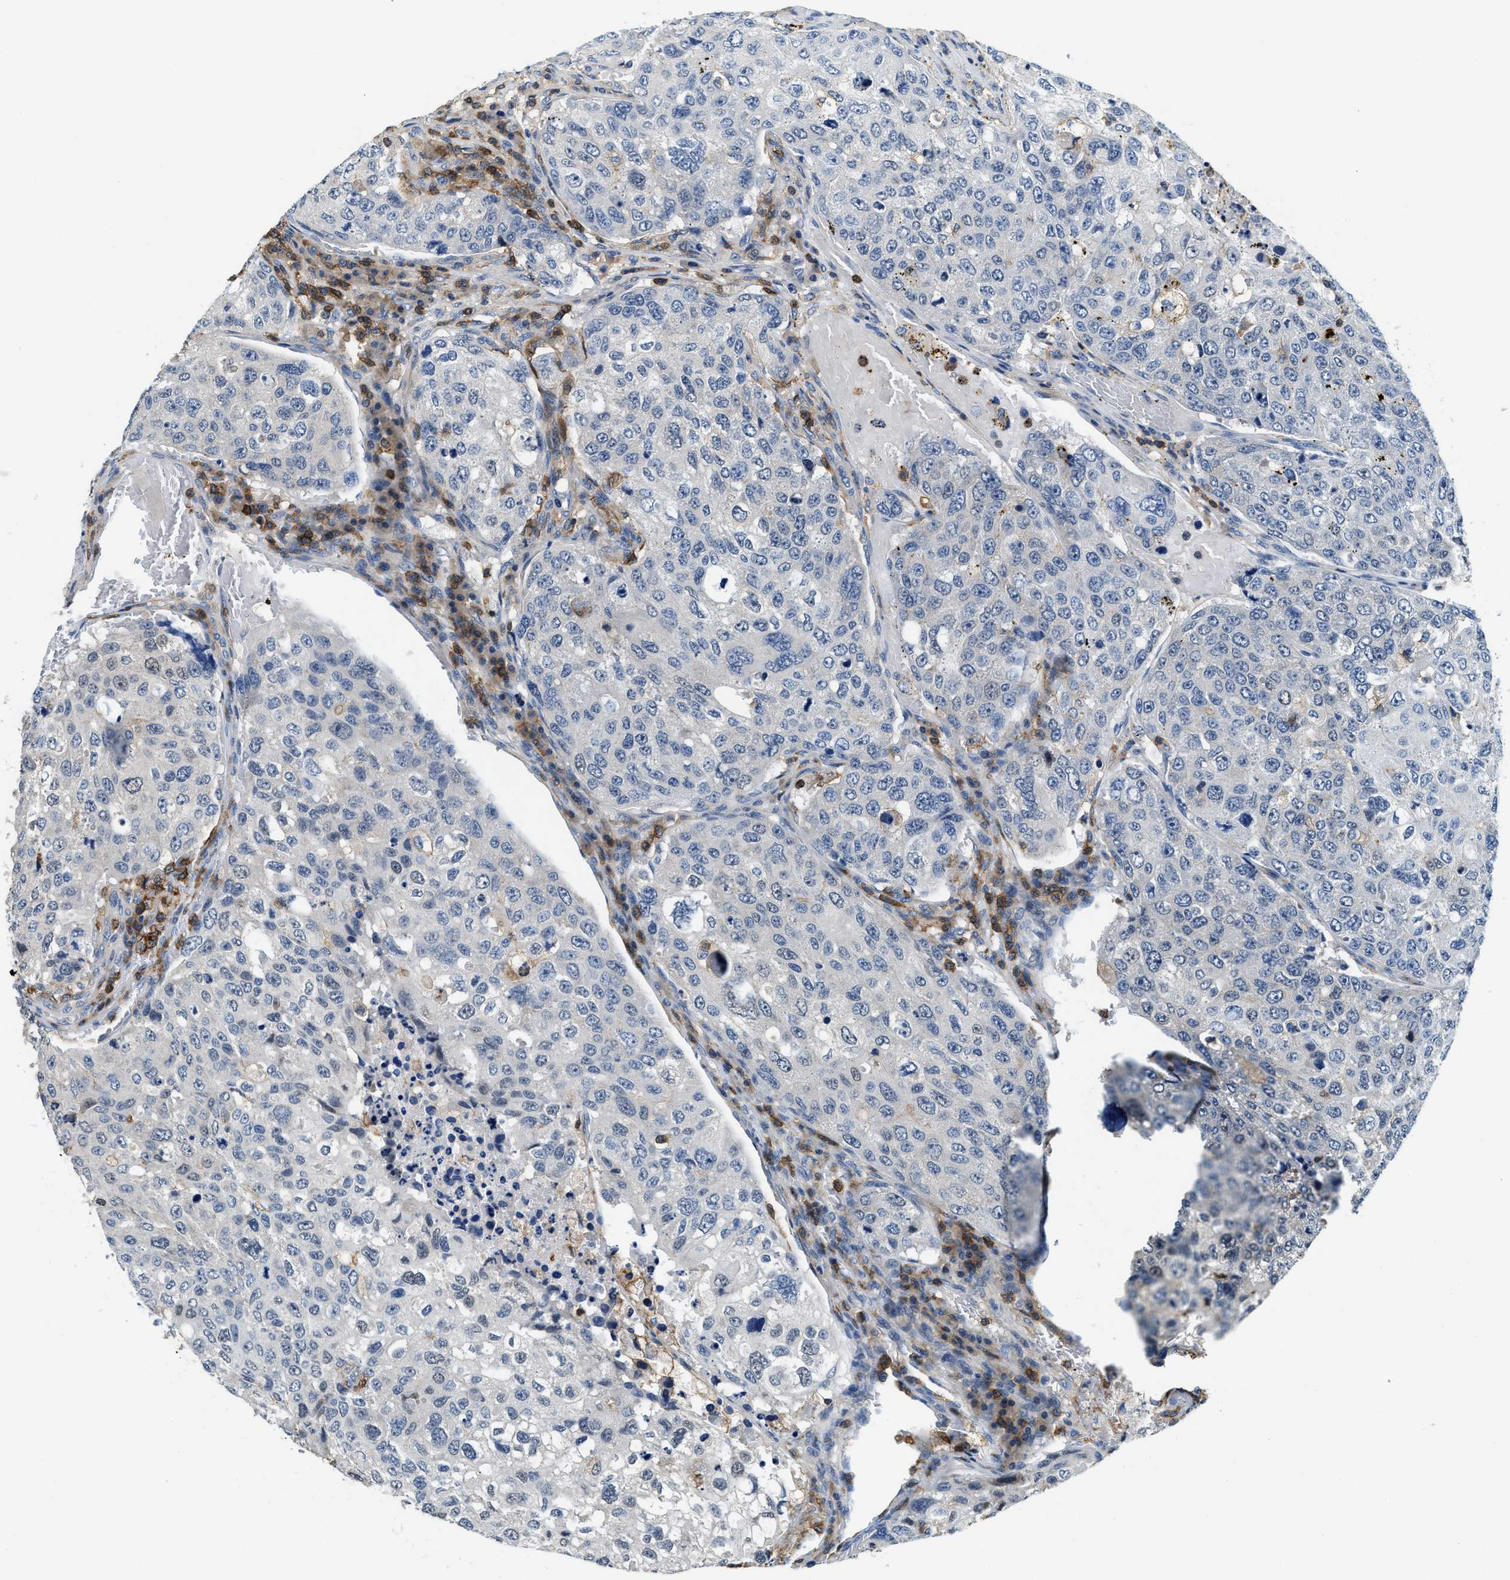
{"staining": {"intensity": "negative", "quantity": "none", "location": "none"}, "tissue": "urothelial cancer", "cell_type": "Tumor cells", "image_type": "cancer", "snomed": [{"axis": "morphology", "description": "Urothelial carcinoma, High grade"}, {"axis": "topography", "description": "Lymph node"}, {"axis": "topography", "description": "Urinary bladder"}], "caption": "IHC of human urothelial cancer reveals no positivity in tumor cells.", "gene": "MYO1G", "patient": {"sex": "male", "age": 51}}